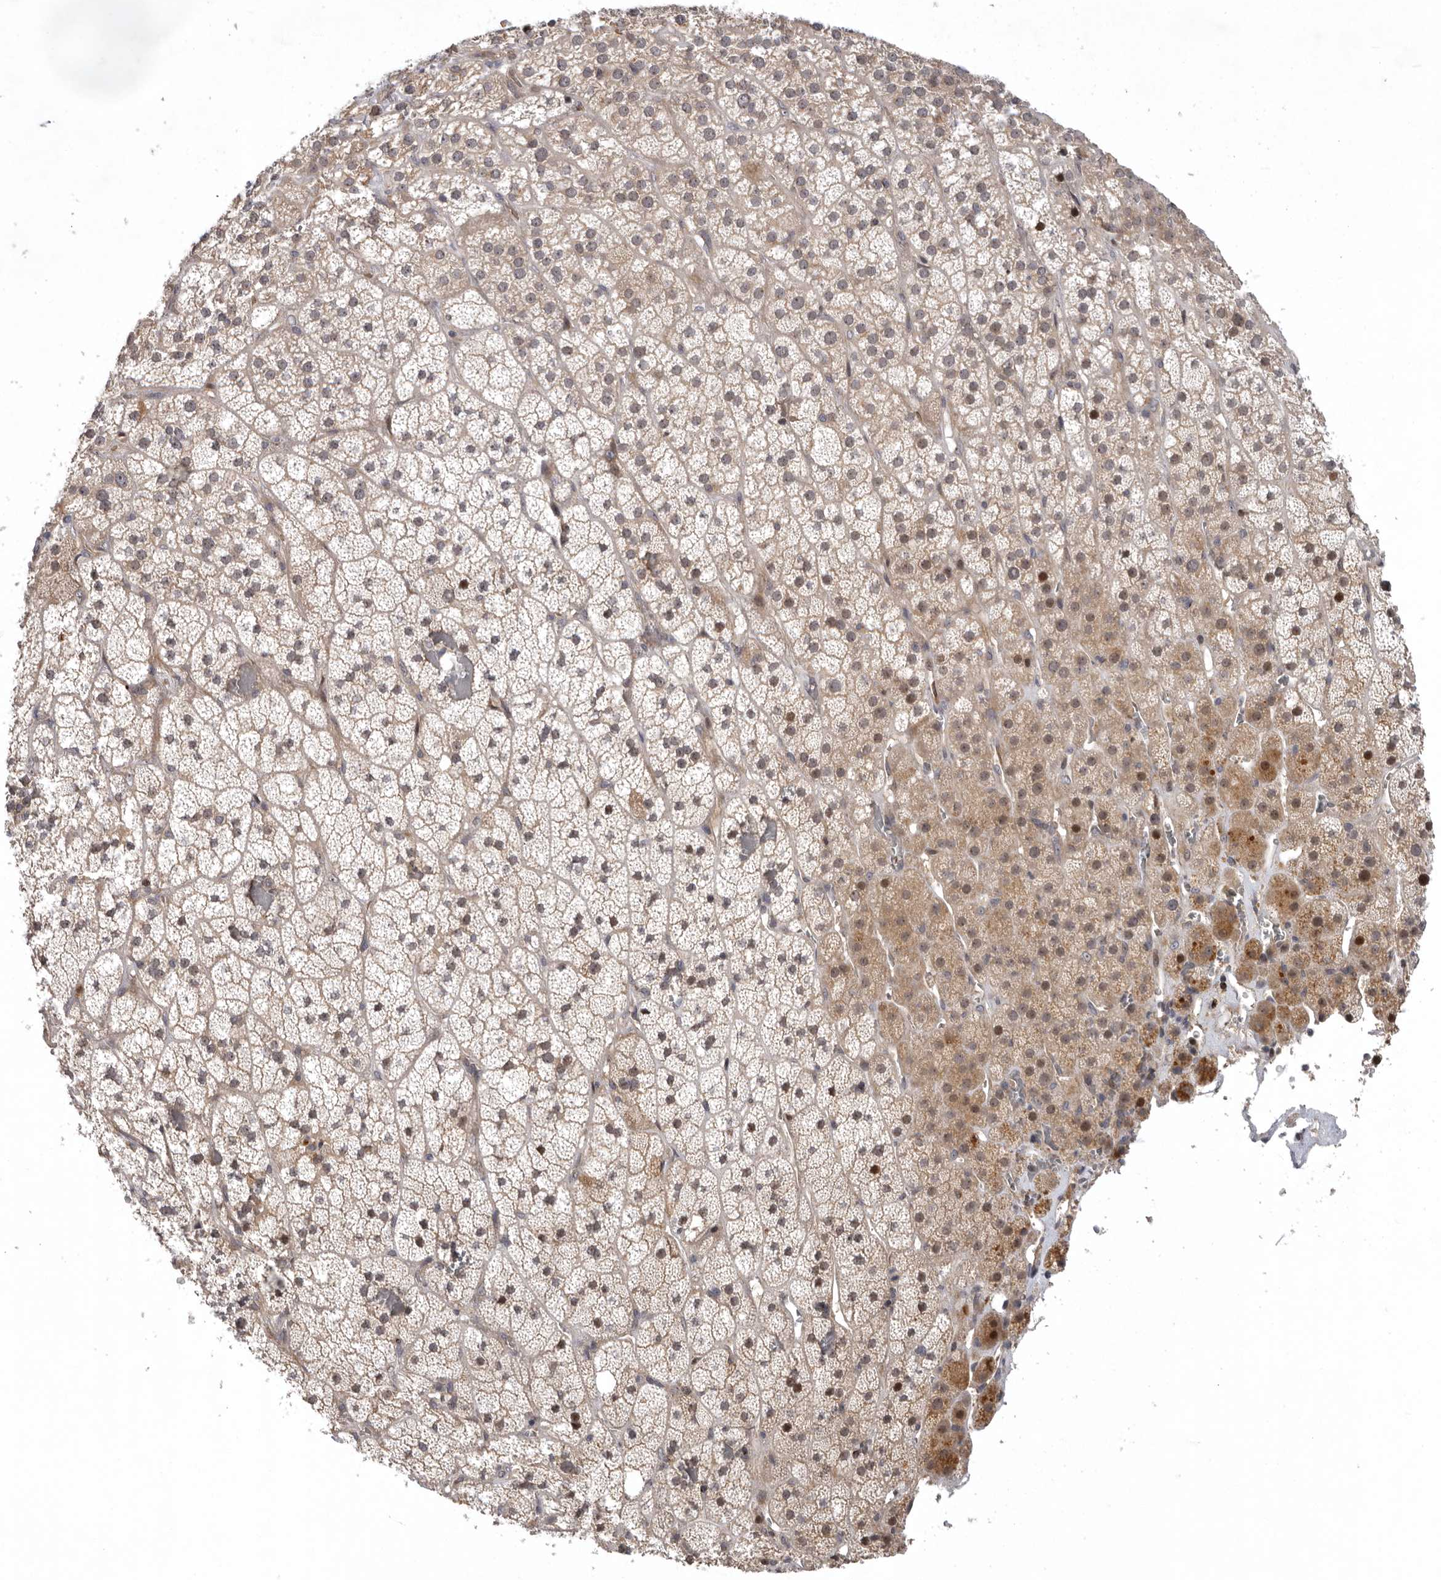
{"staining": {"intensity": "weak", "quantity": "25%-75%", "location": "cytoplasmic/membranous,nuclear"}, "tissue": "adrenal gland", "cell_type": "Glandular cells", "image_type": "normal", "snomed": [{"axis": "morphology", "description": "Normal tissue, NOS"}, {"axis": "topography", "description": "Adrenal gland"}], "caption": "A low amount of weak cytoplasmic/membranous,nuclear positivity is seen in approximately 25%-75% of glandular cells in normal adrenal gland.", "gene": "KIF2B", "patient": {"sex": "male", "age": 57}}